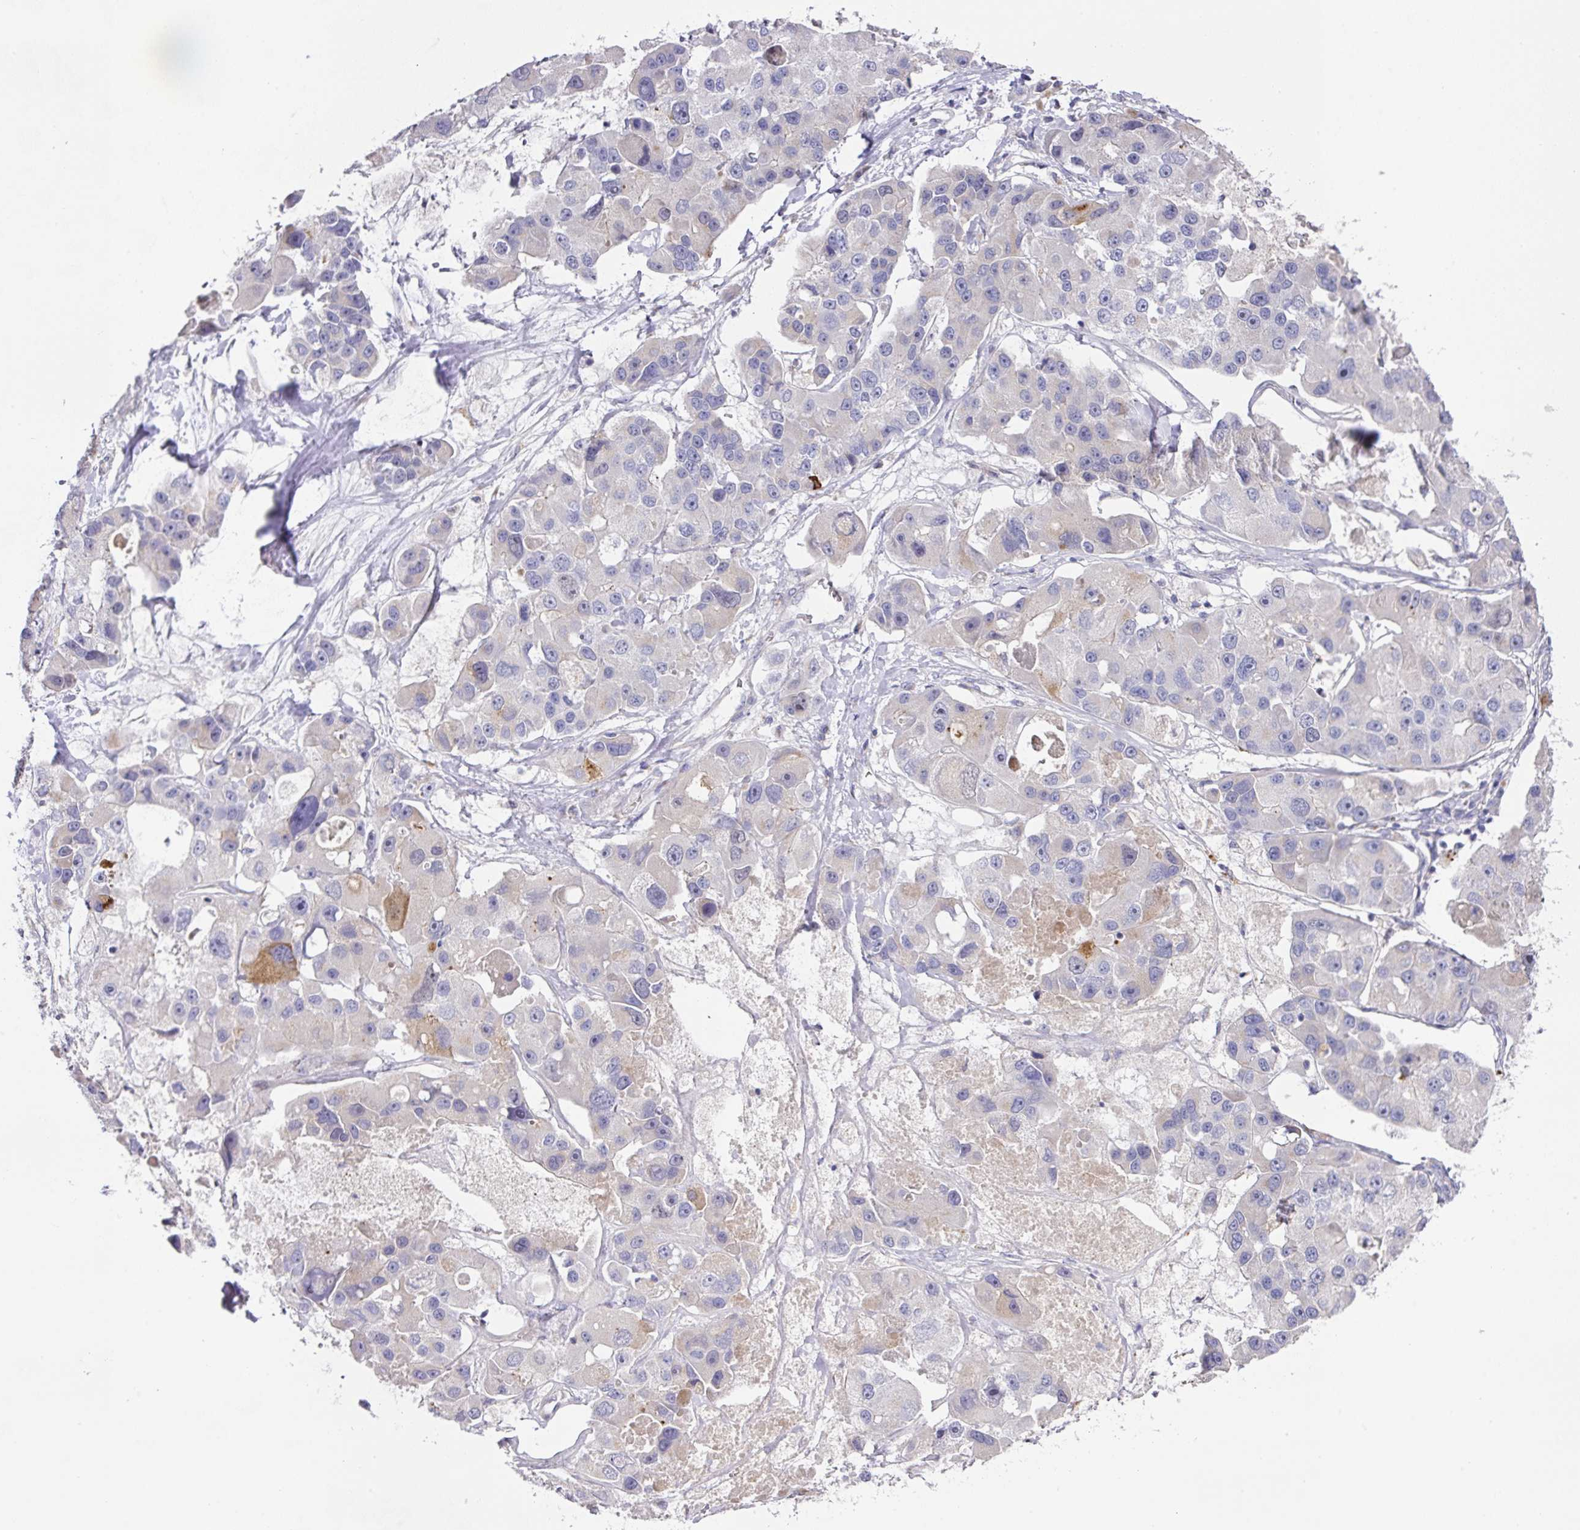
{"staining": {"intensity": "weak", "quantity": "<25%", "location": "cytoplasmic/membranous"}, "tissue": "lung cancer", "cell_type": "Tumor cells", "image_type": "cancer", "snomed": [{"axis": "morphology", "description": "Adenocarcinoma, NOS"}, {"axis": "topography", "description": "Lung"}], "caption": "Human lung cancer stained for a protein using IHC shows no staining in tumor cells.", "gene": "TARM1", "patient": {"sex": "female", "age": 54}}